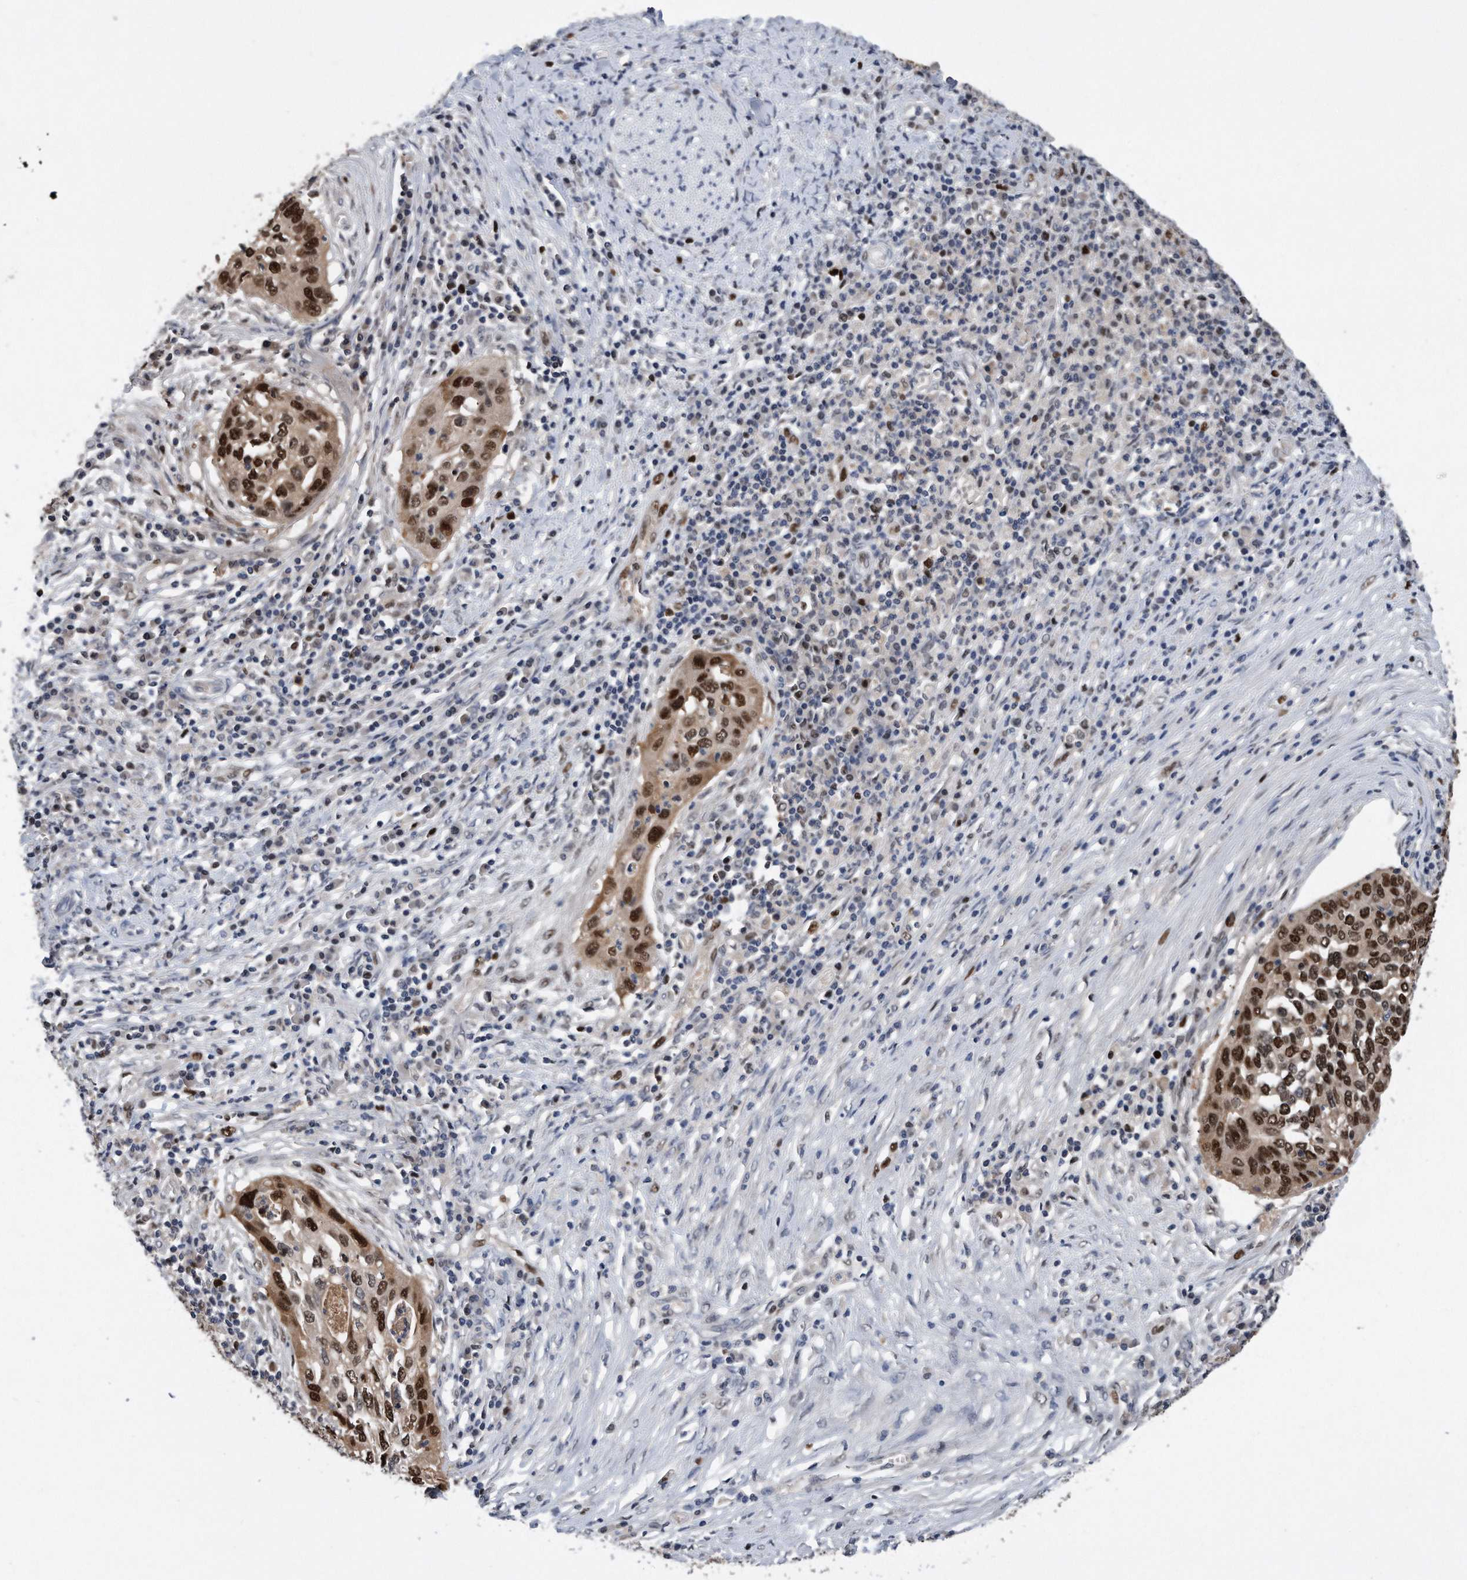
{"staining": {"intensity": "strong", "quantity": ">75%", "location": "nuclear"}, "tissue": "cervical cancer", "cell_type": "Tumor cells", "image_type": "cancer", "snomed": [{"axis": "morphology", "description": "Squamous cell carcinoma, NOS"}, {"axis": "topography", "description": "Cervix"}], "caption": "An image showing strong nuclear staining in about >75% of tumor cells in cervical cancer, as visualized by brown immunohistochemical staining.", "gene": "PCNA", "patient": {"sex": "female", "age": 38}}